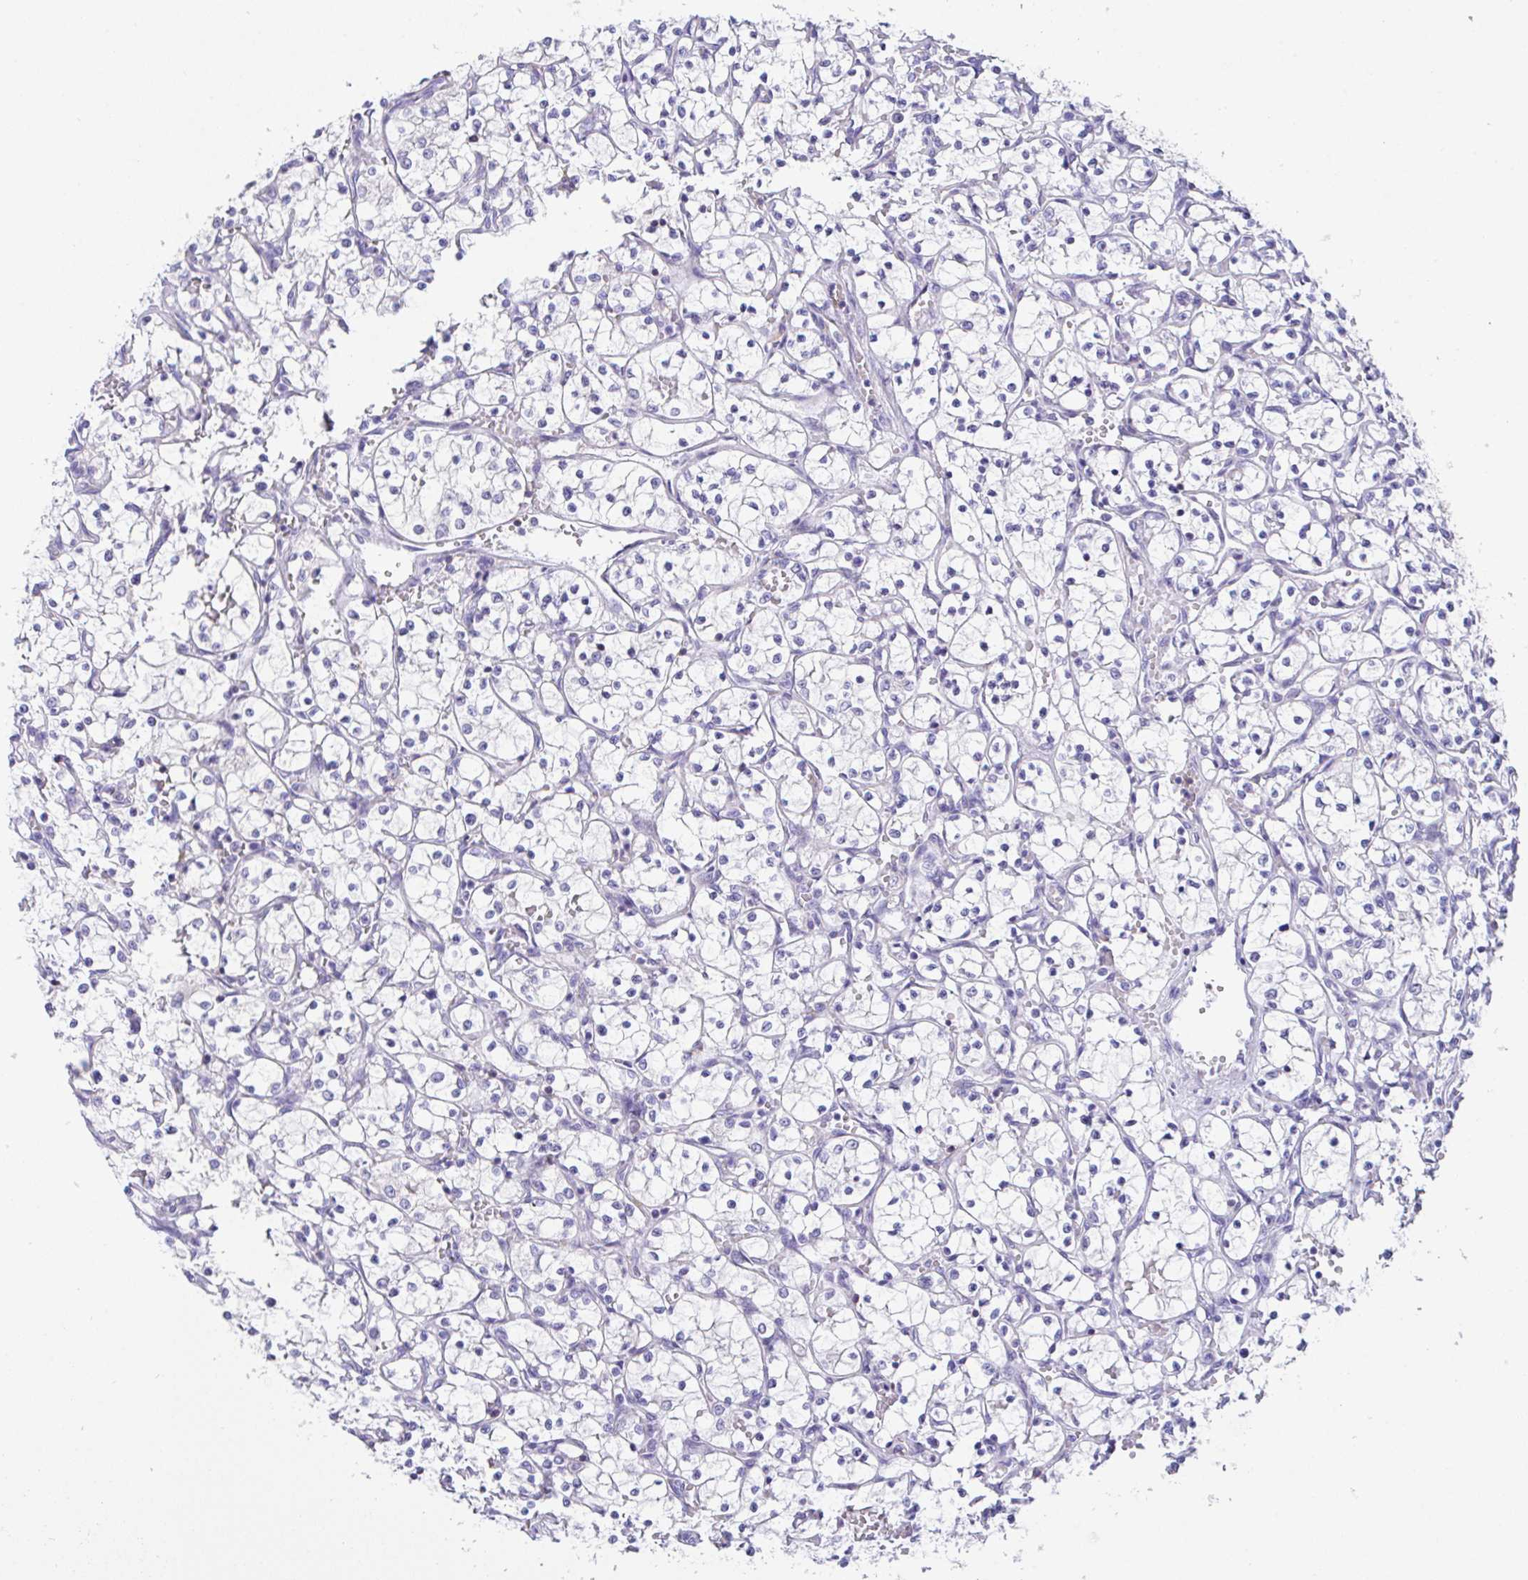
{"staining": {"intensity": "negative", "quantity": "none", "location": "none"}, "tissue": "renal cancer", "cell_type": "Tumor cells", "image_type": "cancer", "snomed": [{"axis": "morphology", "description": "Adenocarcinoma, NOS"}, {"axis": "topography", "description": "Kidney"}], "caption": "Tumor cells show no significant staining in renal cancer (adenocarcinoma).", "gene": "MIA3", "patient": {"sex": "female", "age": 69}}